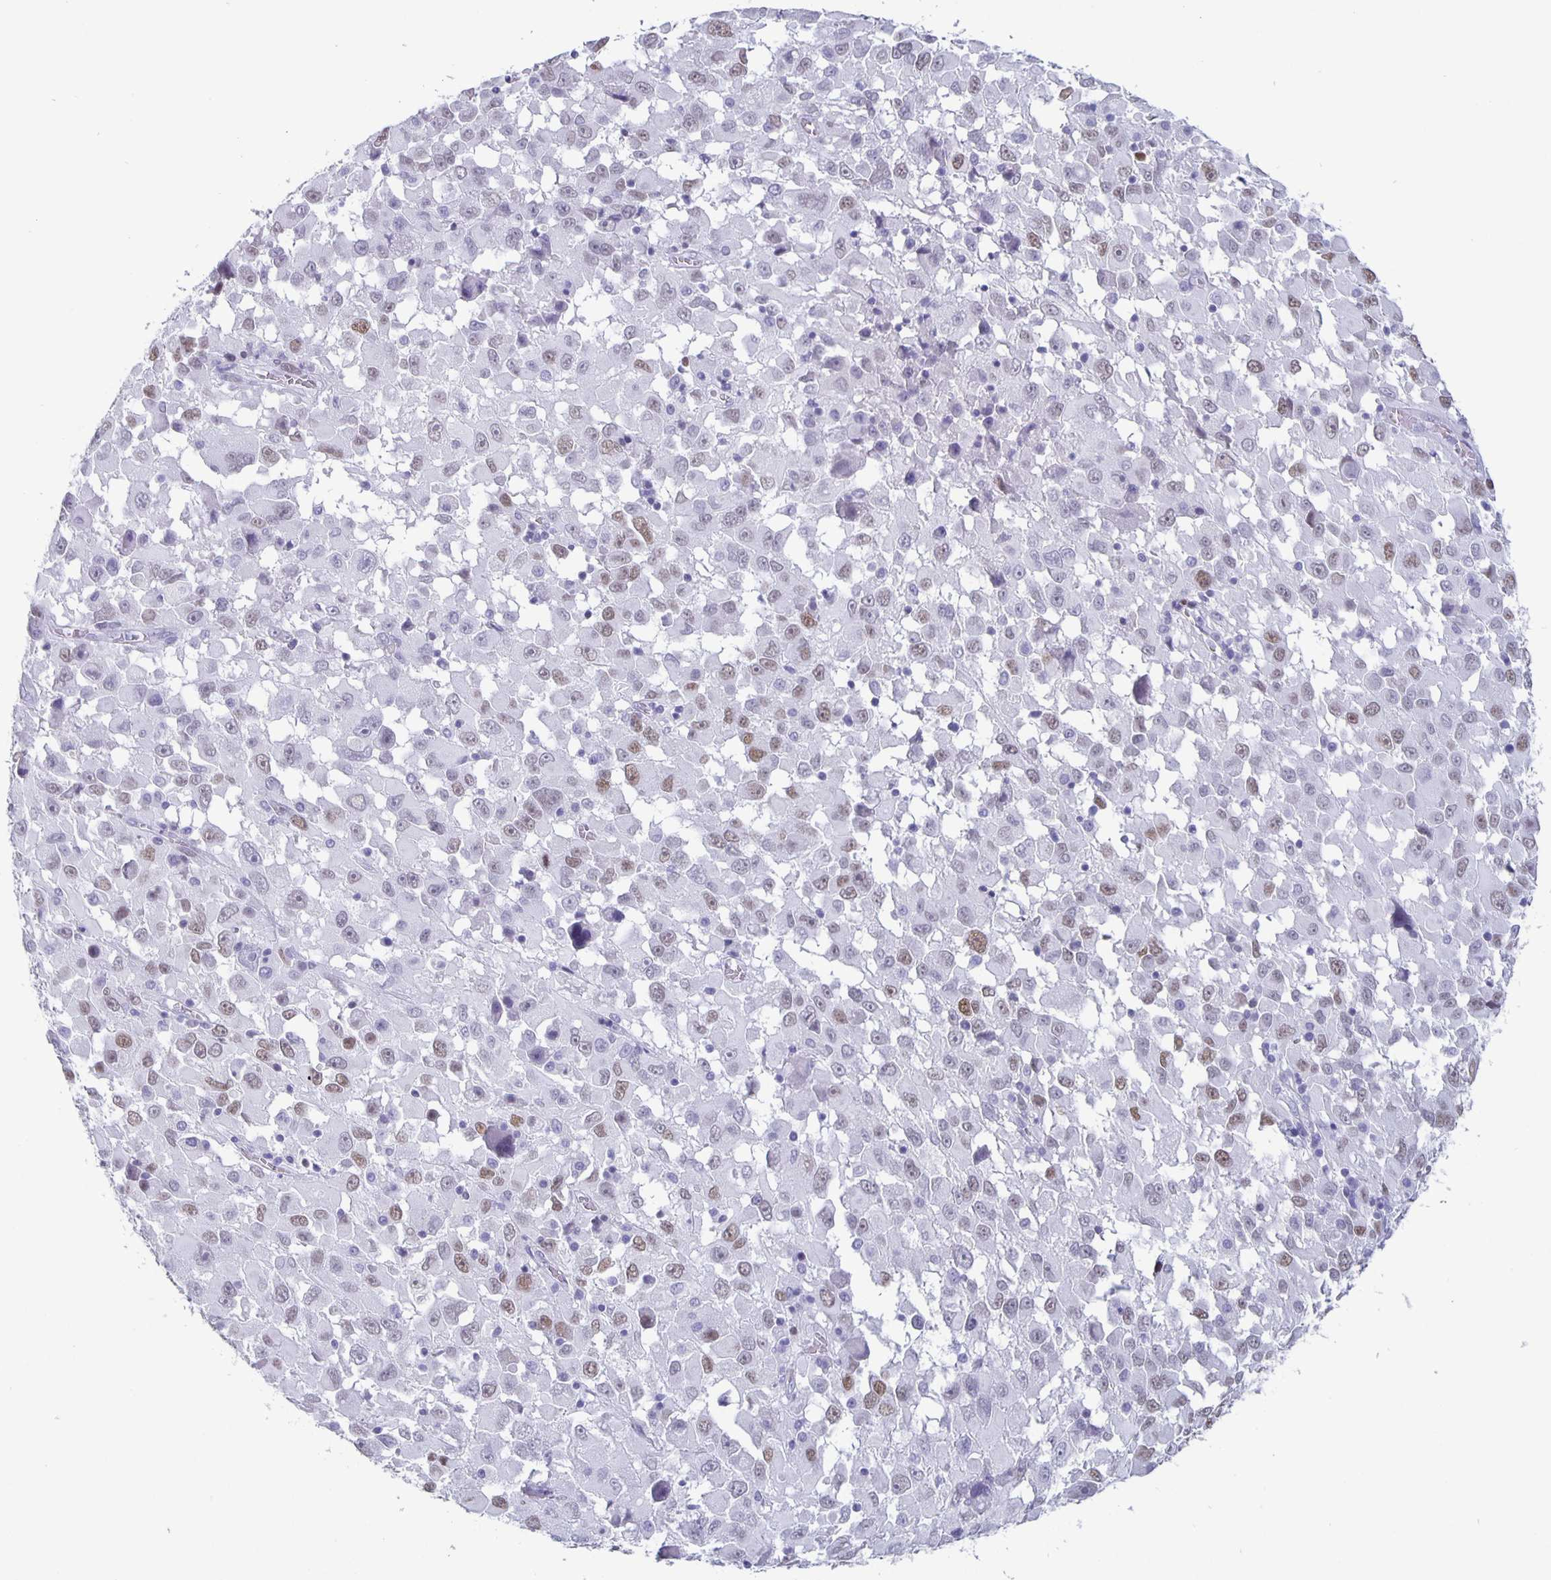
{"staining": {"intensity": "weak", "quantity": "25%-75%", "location": "nuclear"}, "tissue": "melanoma", "cell_type": "Tumor cells", "image_type": "cancer", "snomed": [{"axis": "morphology", "description": "Malignant melanoma, Metastatic site"}, {"axis": "topography", "description": "Soft tissue"}], "caption": "This photomicrograph exhibits immunohistochemistry staining of malignant melanoma (metastatic site), with low weak nuclear expression in approximately 25%-75% of tumor cells.", "gene": "SATB2", "patient": {"sex": "male", "age": 50}}